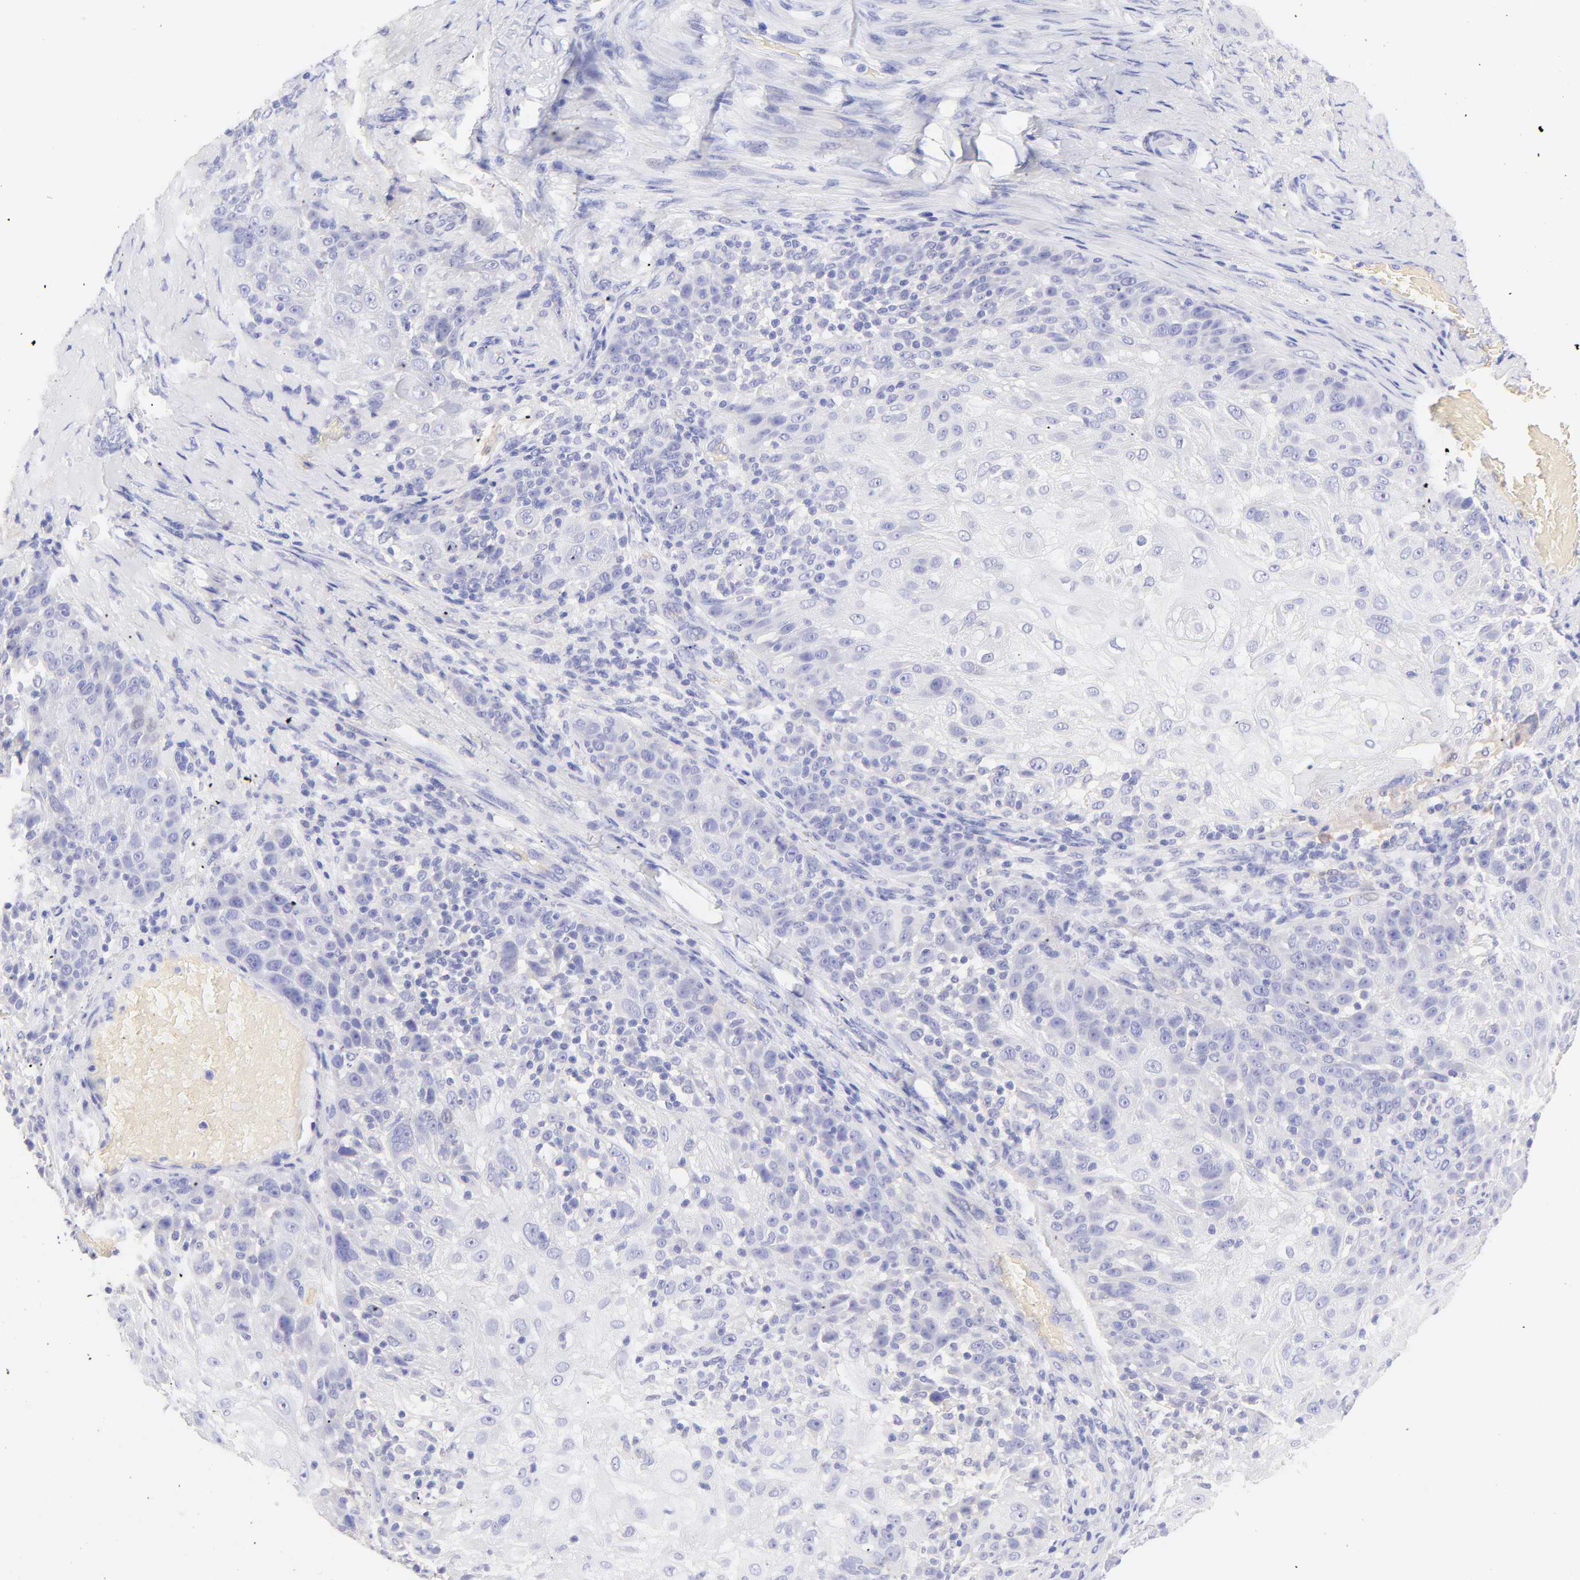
{"staining": {"intensity": "negative", "quantity": "none", "location": "none"}, "tissue": "skin cancer", "cell_type": "Tumor cells", "image_type": "cancer", "snomed": [{"axis": "morphology", "description": "Normal tissue, NOS"}, {"axis": "morphology", "description": "Squamous cell carcinoma, NOS"}, {"axis": "topography", "description": "Skin"}], "caption": "IHC image of skin cancer (squamous cell carcinoma) stained for a protein (brown), which displays no staining in tumor cells.", "gene": "FRMPD3", "patient": {"sex": "female", "age": 83}}